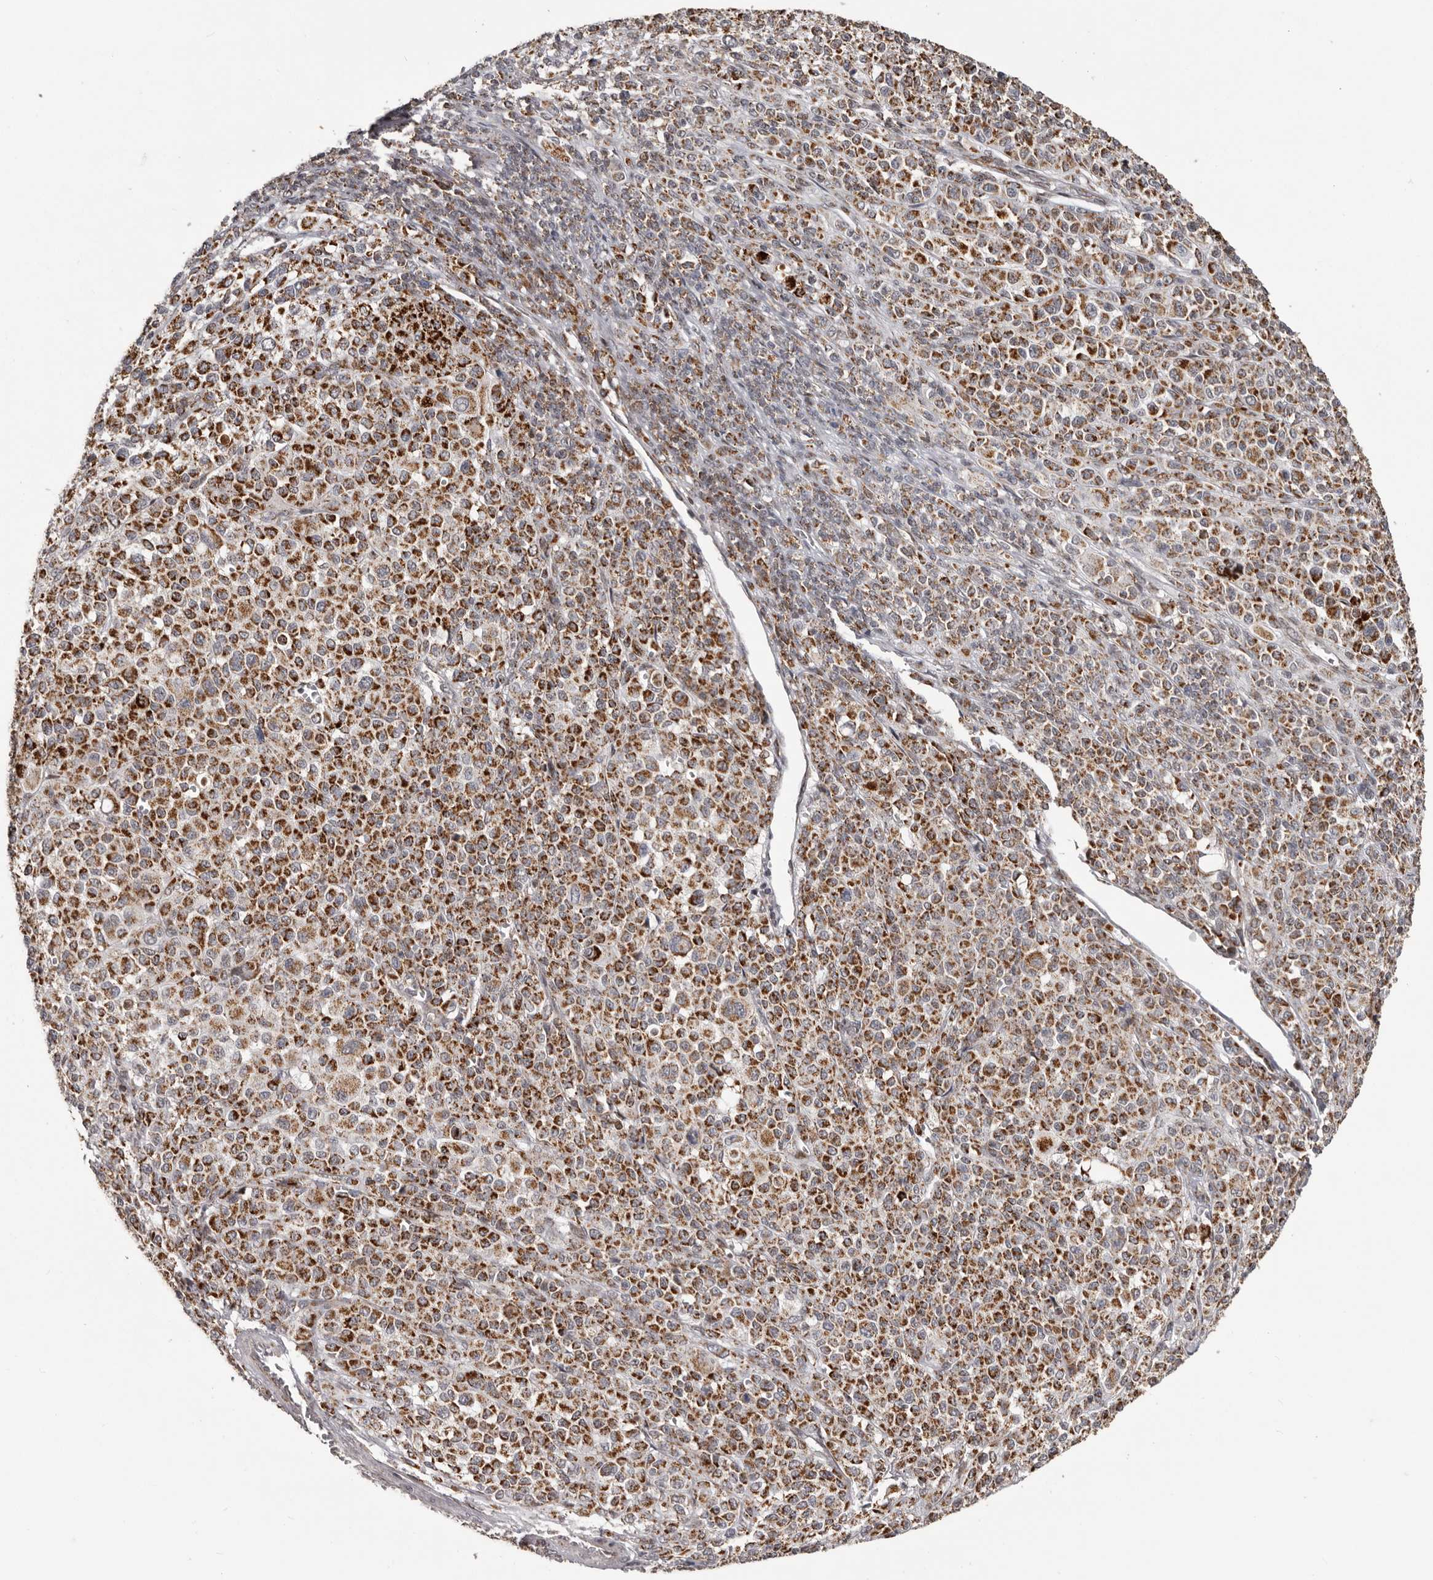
{"staining": {"intensity": "moderate", "quantity": ">75%", "location": "cytoplasmic/membranous"}, "tissue": "melanoma", "cell_type": "Tumor cells", "image_type": "cancer", "snomed": [{"axis": "morphology", "description": "Malignant melanoma, Metastatic site"}, {"axis": "topography", "description": "Skin"}], "caption": "Malignant melanoma (metastatic site) was stained to show a protein in brown. There is medium levels of moderate cytoplasmic/membranous positivity in approximately >75% of tumor cells. (DAB IHC, brown staining for protein, blue staining for nuclei).", "gene": "C17orf99", "patient": {"sex": "female", "age": 74}}